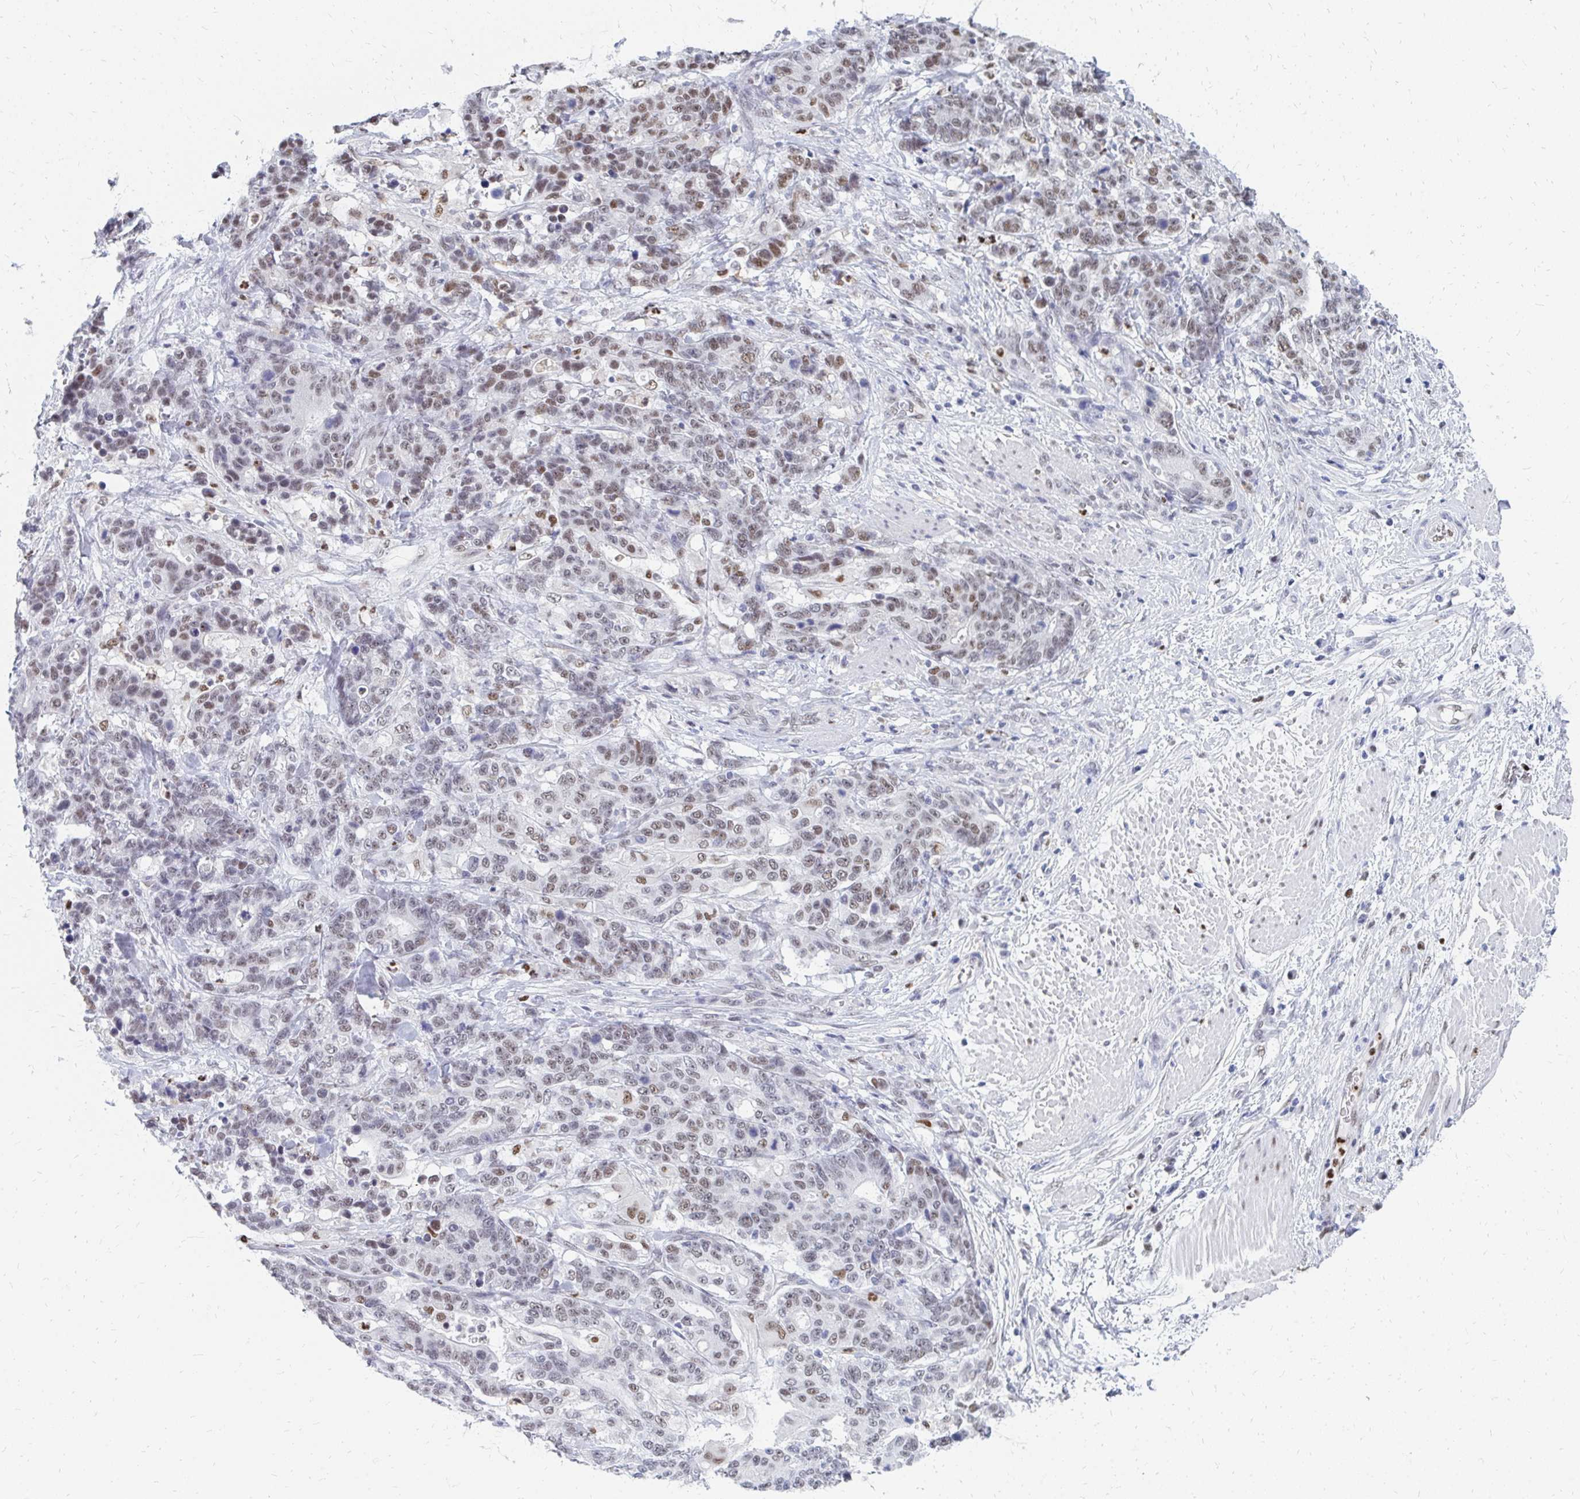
{"staining": {"intensity": "moderate", "quantity": ">75%", "location": "nuclear"}, "tissue": "stomach cancer", "cell_type": "Tumor cells", "image_type": "cancer", "snomed": [{"axis": "morphology", "description": "Normal tissue, NOS"}, {"axis": "morphology", "description": "Adenocarcinoma, NOS"}, {"axis": "topography", "description": "Stomach"}], "caption": "Stomach adenocarcinoma stained with a brown dye demonstrates moderate nuclear positive positivity in approximately >75% of tumor cells.", "gene": "PLK3", "patient": {"sex": "female", "age": 64}}